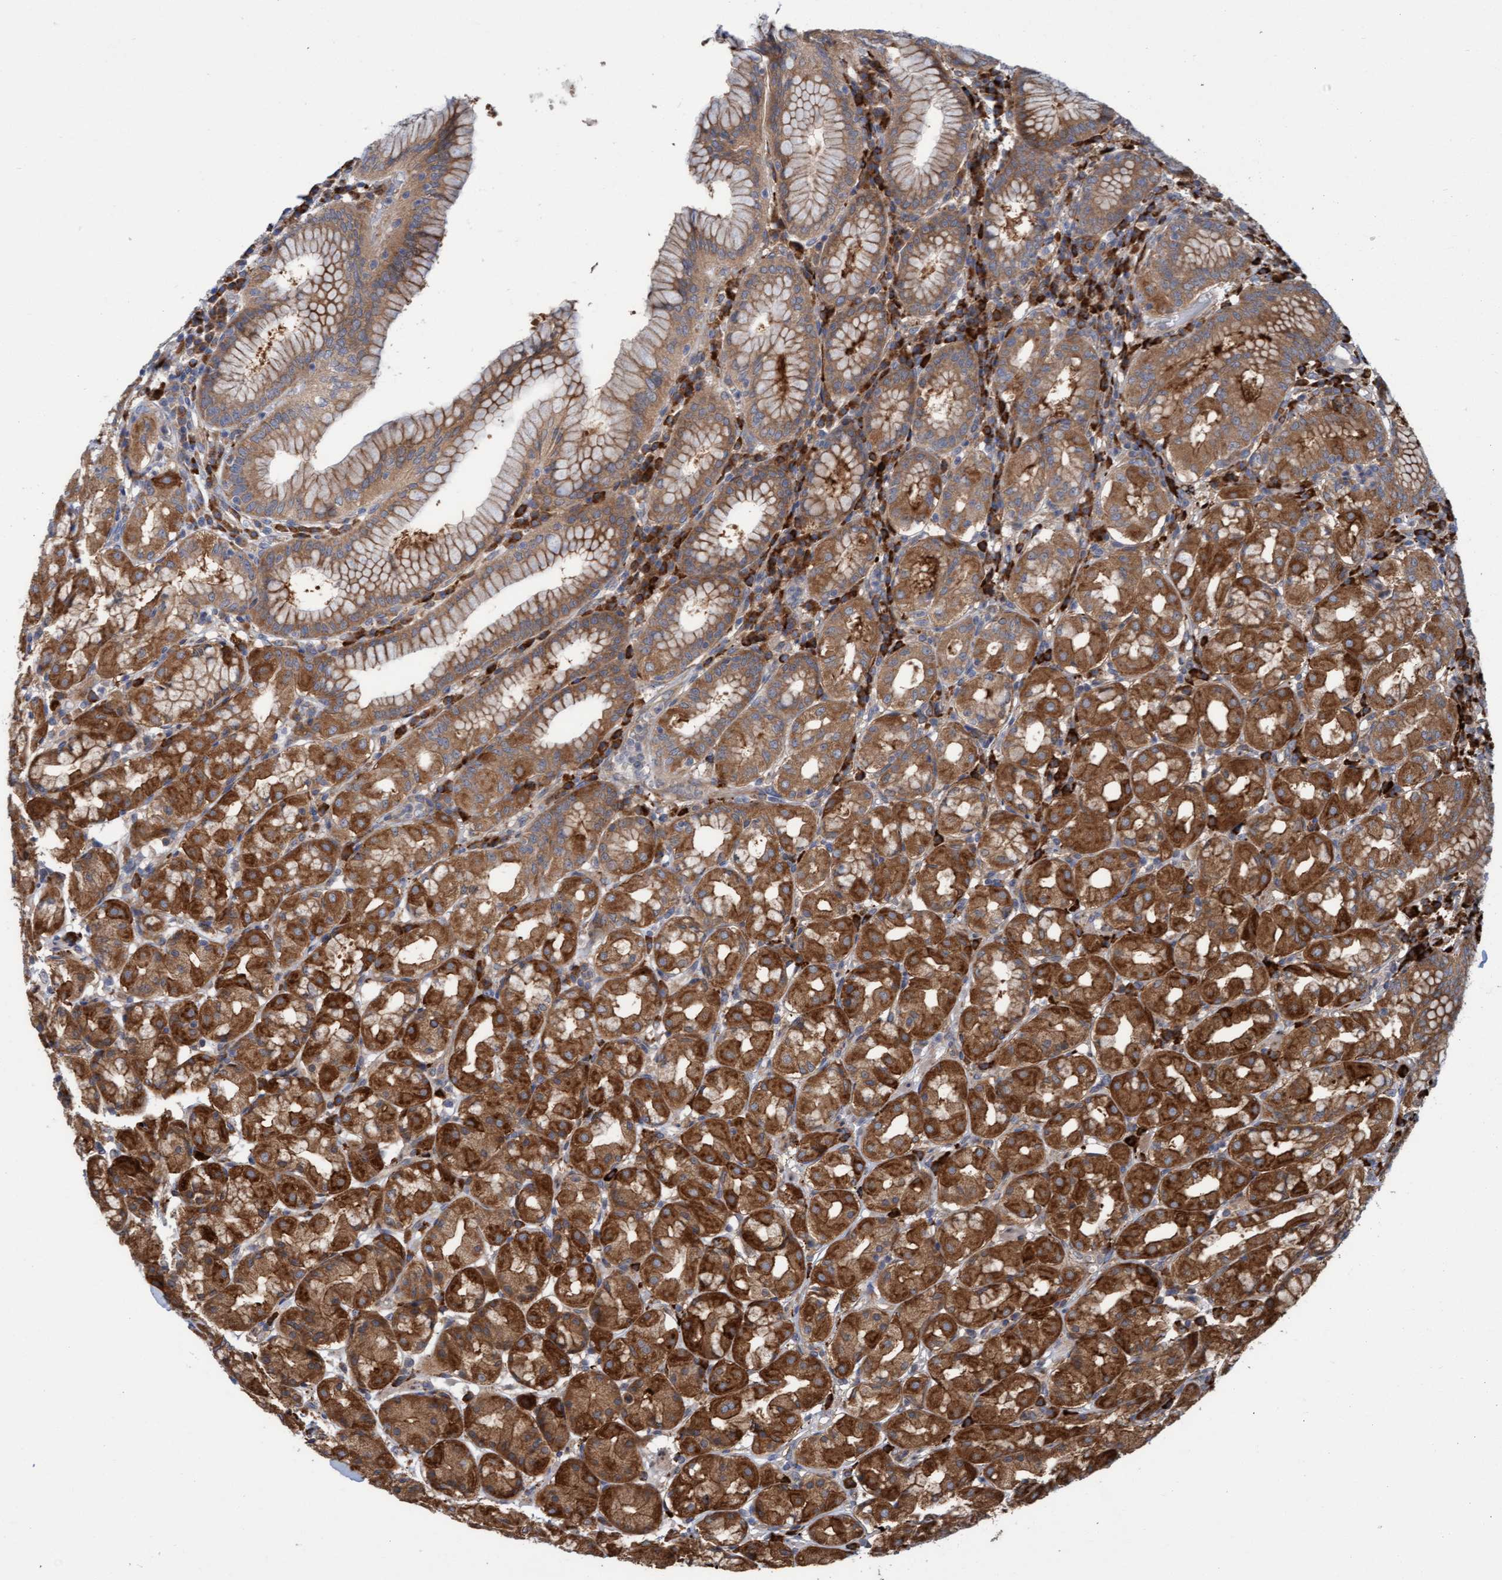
{"staining": {"intensity": "strong", "quantity": "25%-75%", "location": "cytoplasmic/membranous"}, "tissue": "stomach", "cell_type": "Glandular cells", "image_type": "normal", "snomed": [{"axis": "morphology", "description": "Normal tissue, NOS"}, {"axis": "topography", "description": "Stomach"}, {"axis": "topography", "description": "Stomach, lower"}], "caption": "Glandular cells show strong cytoplasmic/membranous staining in about 25%-75% of cells in unremarkable stomach. (Brightfield microscopy of DAB IHC at high magnification).", "gene": "KIAA0753", "patient": {"sex": "female", "age": 56}}